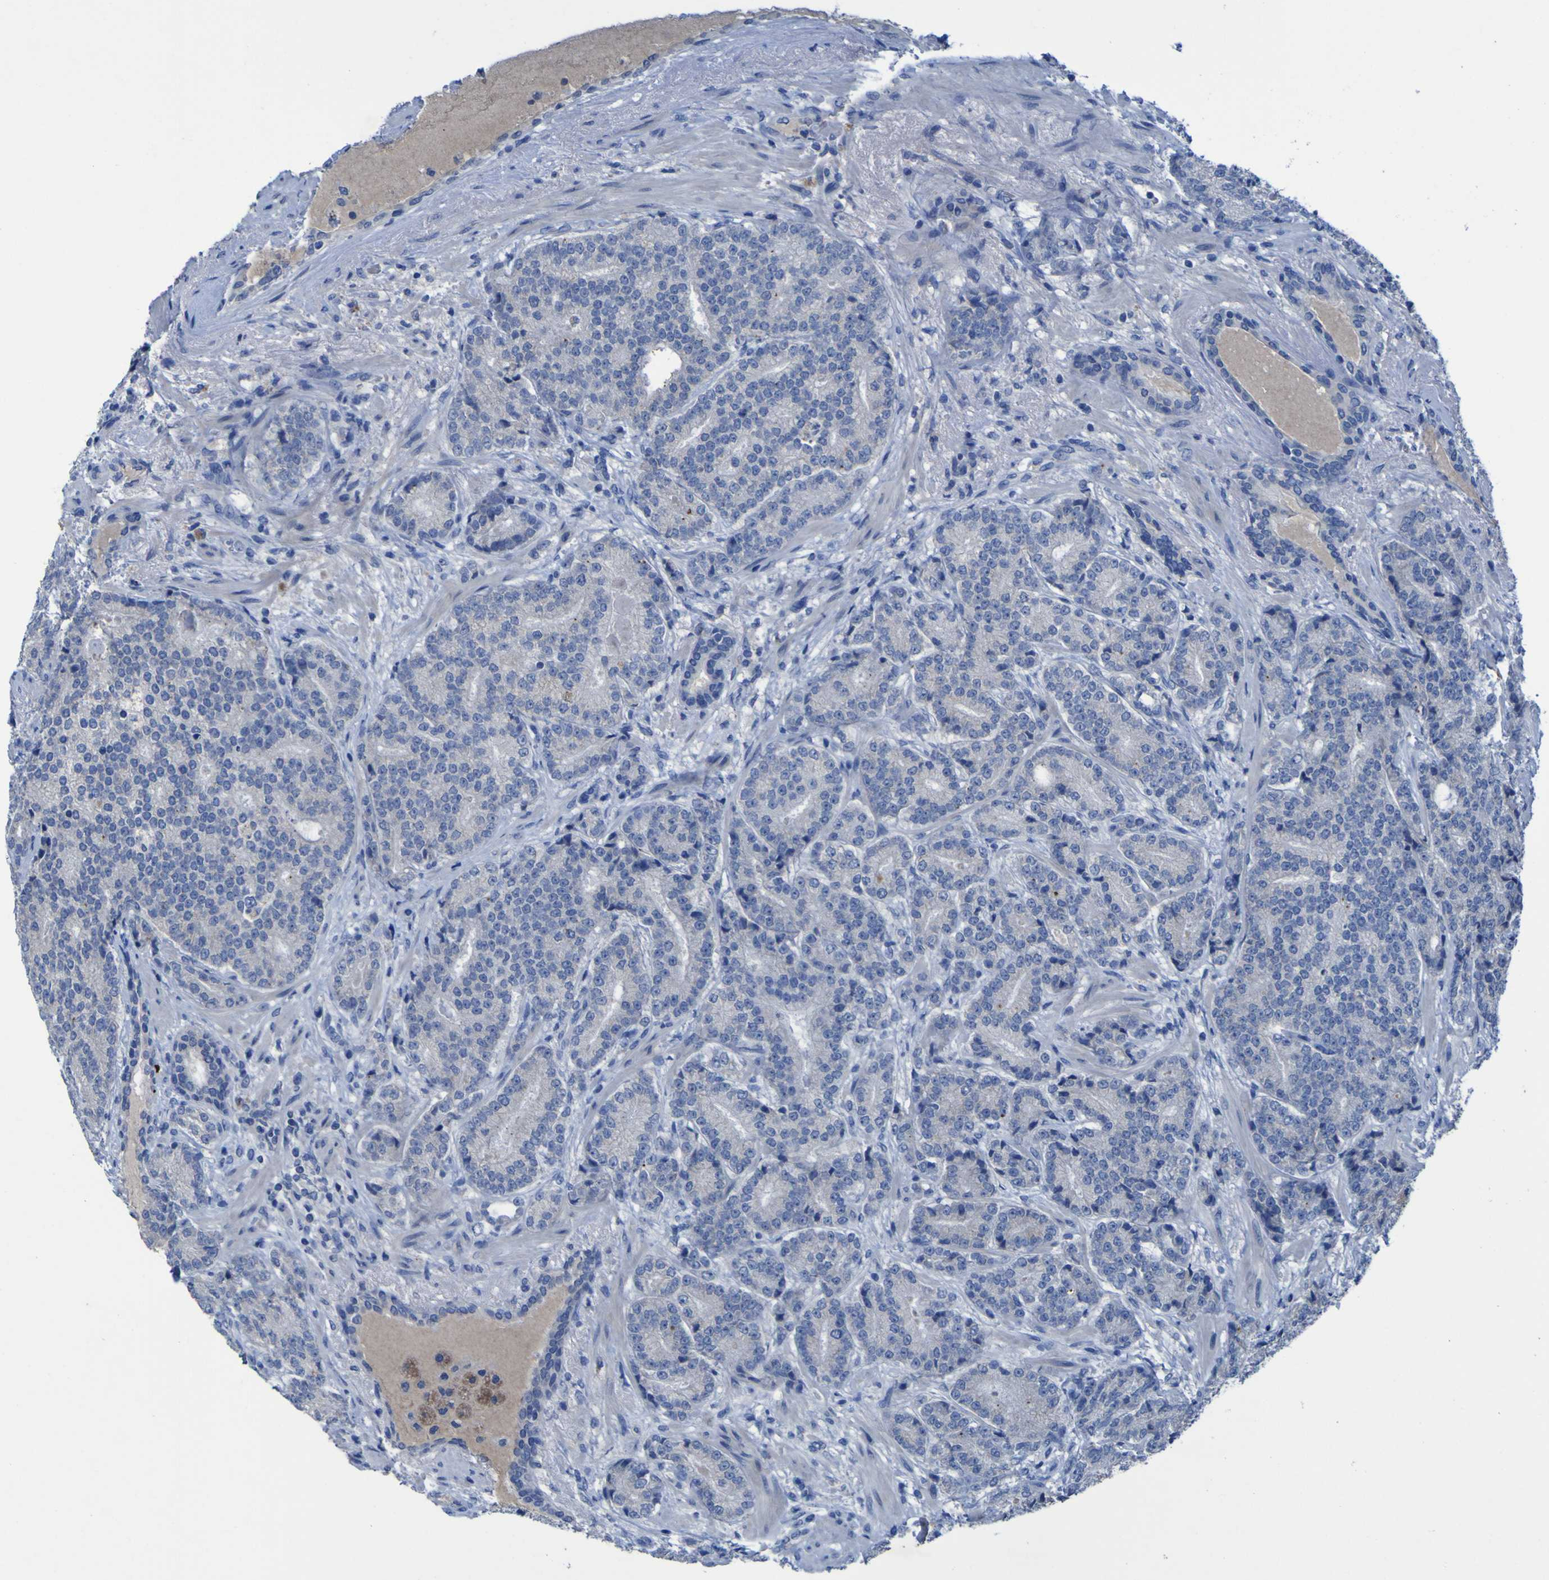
{"staining": {"intensity": "negative", "quantity": "none", "location": "none"}, "tissue": "prostate cancer", "cell_type": "Tumor cells", "image_type": "cancer", "snomed": [{"axis": "morphology", "description": "Adenocarcinoma, High grade"}, {"axis": "topography", "description": "Prostate"}], "caption": "Immunohistochemistry (IHC) micrograph of neoplastic tissue: adenocarcinoma (high-grade) (prostate) stained with DAB shows no significant protein expression in tumor cells.", "gene": "SGK2", "patient": {"sex": "male", "age": 61}}